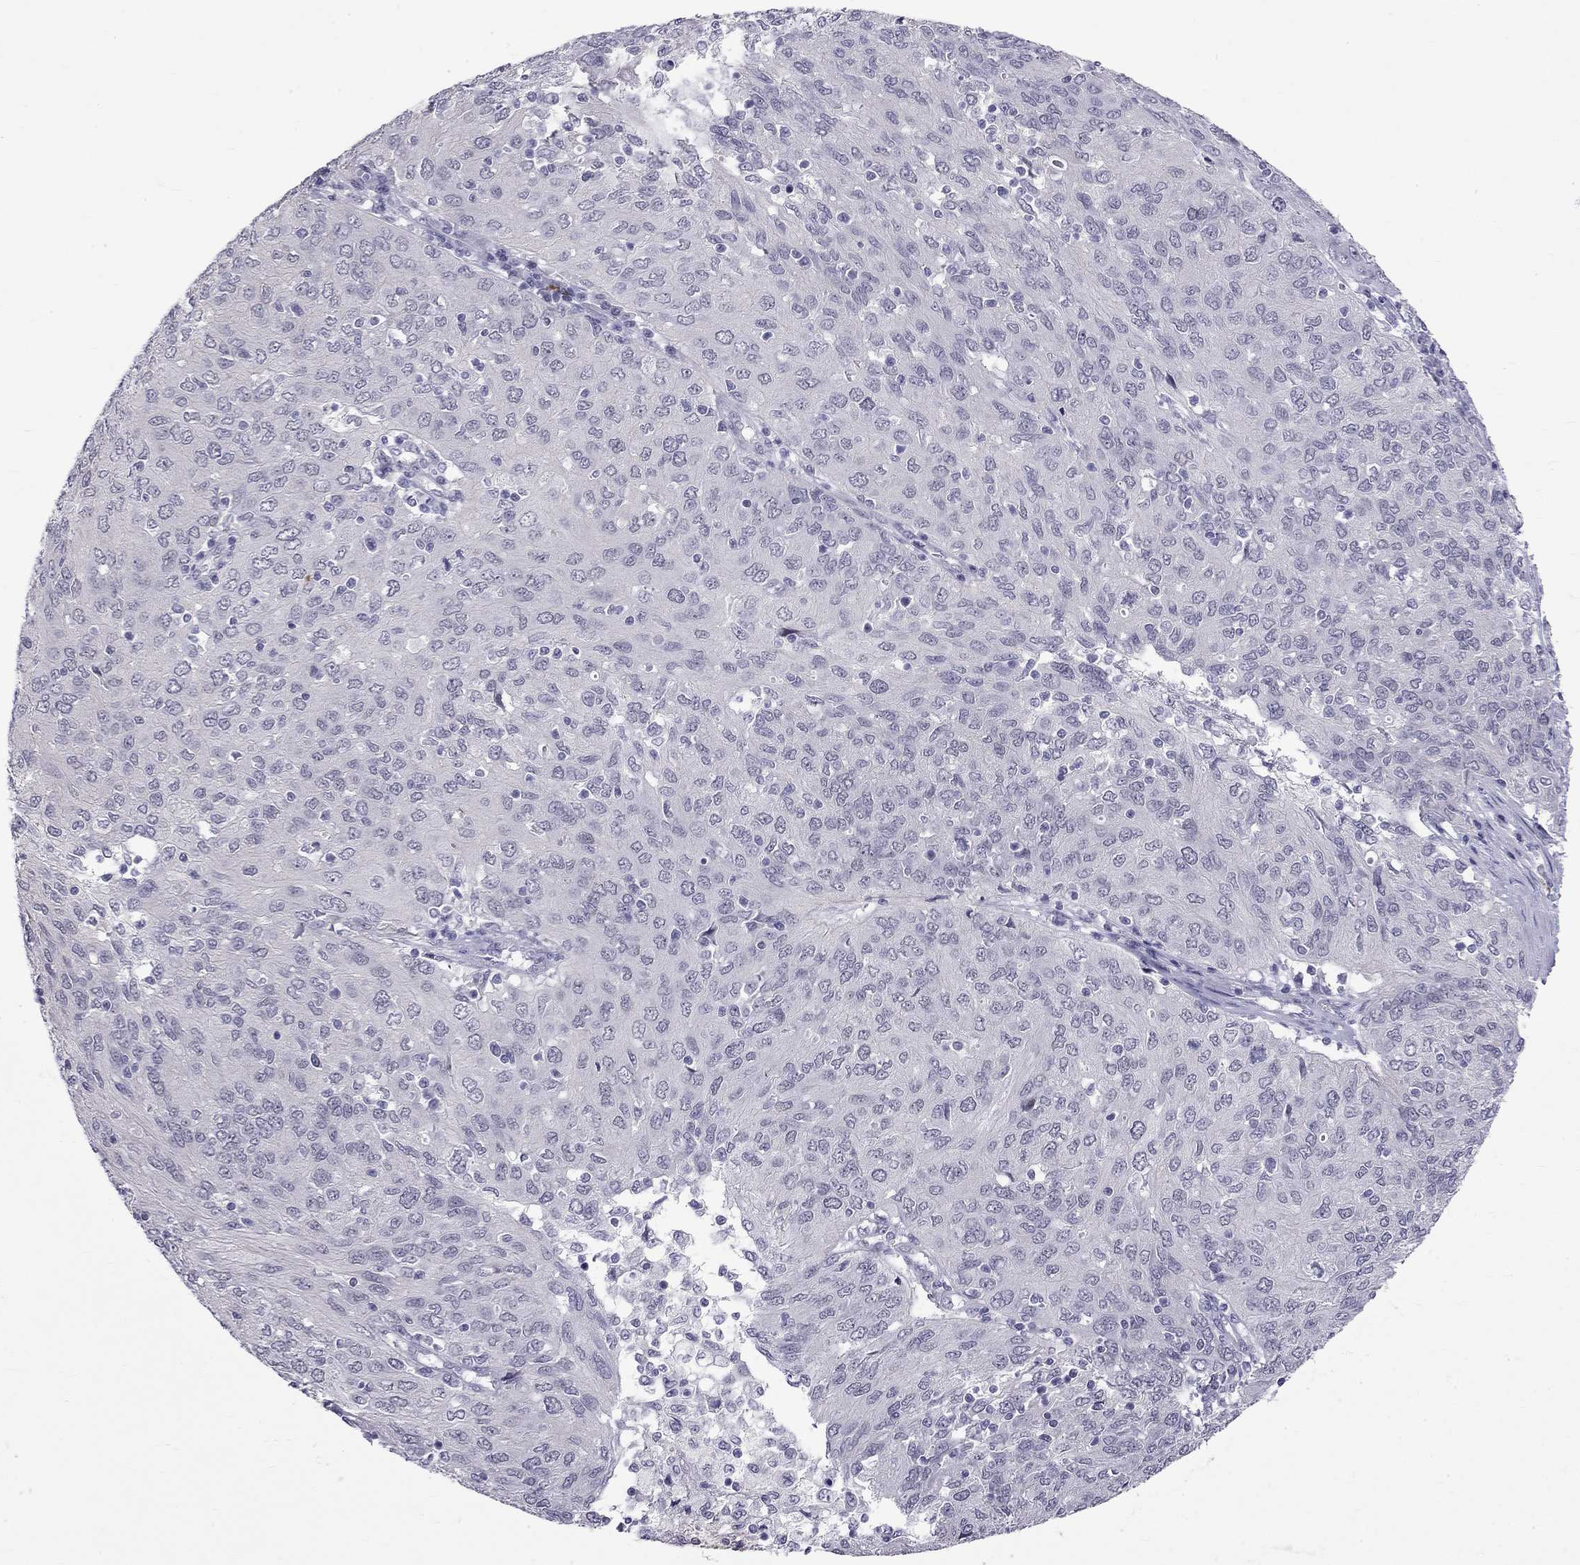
{"staining": {"intensity": "negative", "quantity": "none", "location": "none"}, "tissue": "ovarian cancer", "cell_type": "Tumor cells", "image_type": "cancer", "snomed": [{"axis": "morphology", "description": "Carcinoma, endometroid"}, {"axis": "topography", "description": "Ovary"}], "caption": "Immunohistochemistry histopathology image of neoplastic tissue: human ovarian cancer stained with DAB reveals no significant protein expression in tumor cells.", "gene": "RTL9", "patient": {"sex": "female", "age": 50}}